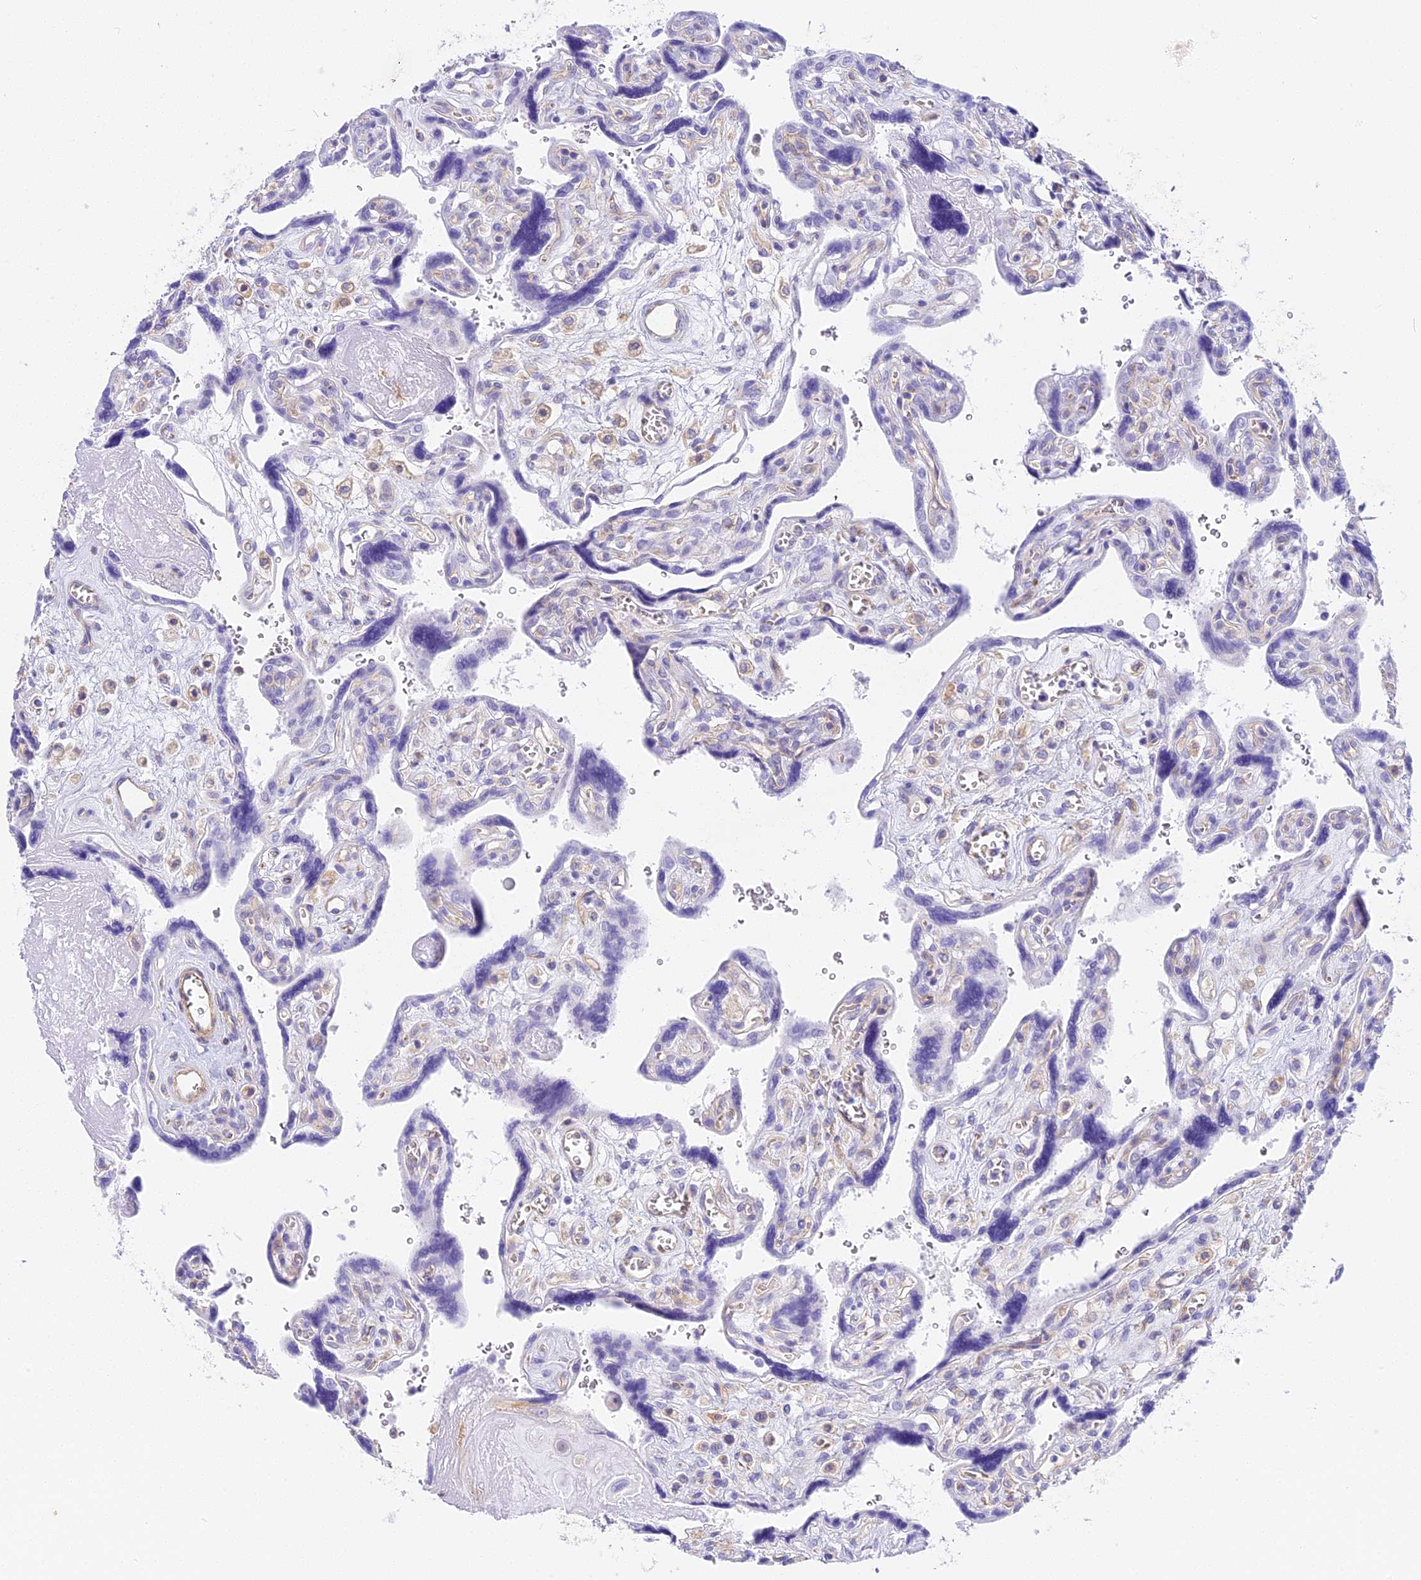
{"staining": {"intensity": "negative", "quantity": "none", "location": "none"}, "tissue": "placenta", "cell_type": "Trophoblastic cells", "image_type": "normal", "snomed": [{"axis": "morphology", "description": "Normal tissue, NOS"}, {"axis": "topography", "description": "Placenta"}], "caption": "This is an immunohistochemistry (IHC) histopathology image of unremarkable placenta. There is no expression in trophoblastic cells.", "gene": "HOMER3", "patient": {"sex": "female", "age": 39}}